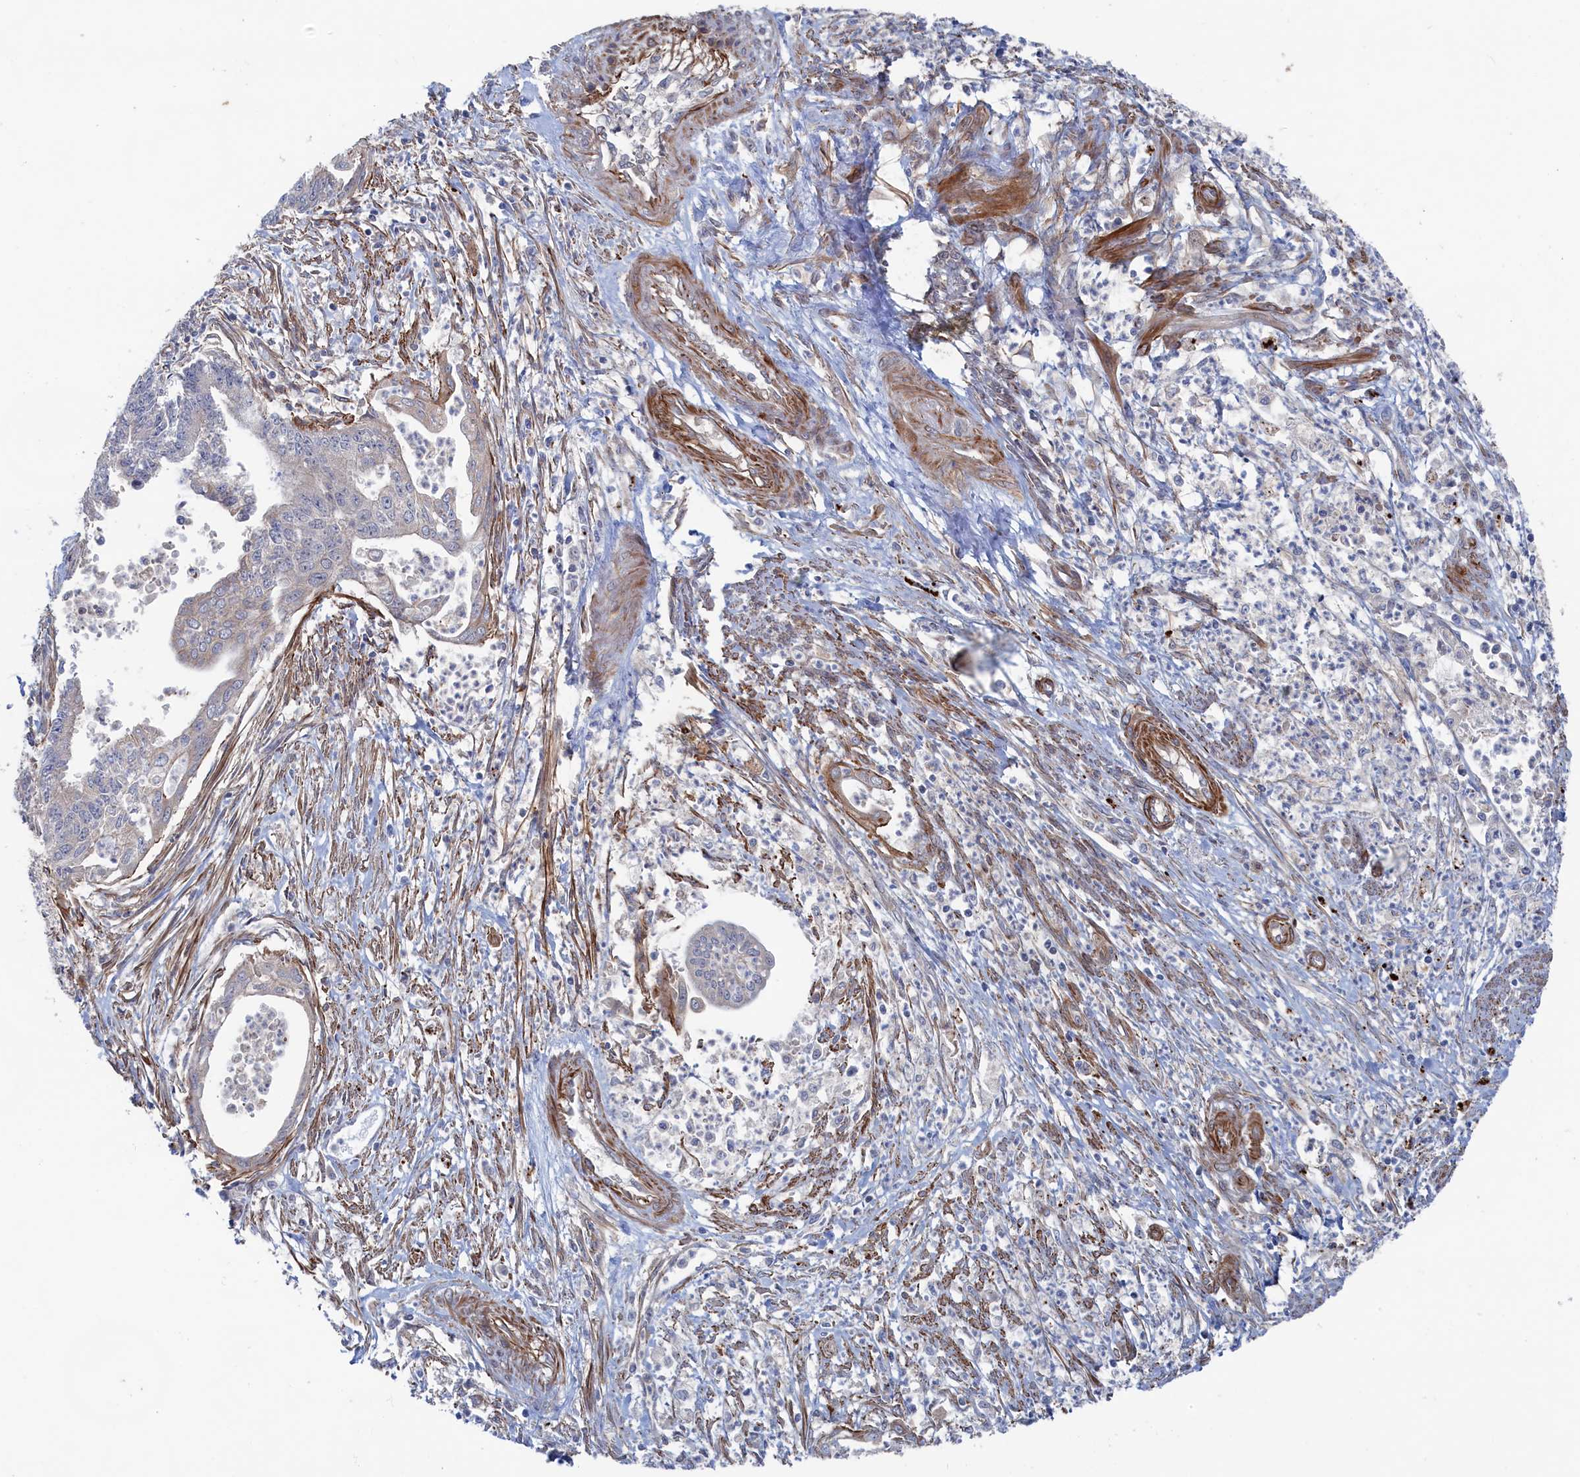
{"staining": {"intensity": "weak", "quantity": "<25%", "location": "cytoplasmic/membranous"}, "tissue": "endometrial cancer", "cell_type": "Tumor cells", "image_type": "cancer", "snomed": [{"axis": "morphology", "description": "Adenocarcinoma, NOS"}, {"axis": "topography", "description": "Endometrium"}], "caption": "Protein analysis of endometrial cancer displays no significant expression in tumor cells.", "gene": "FILIP1L", "patient": {"sex": "female", "age": 73}}